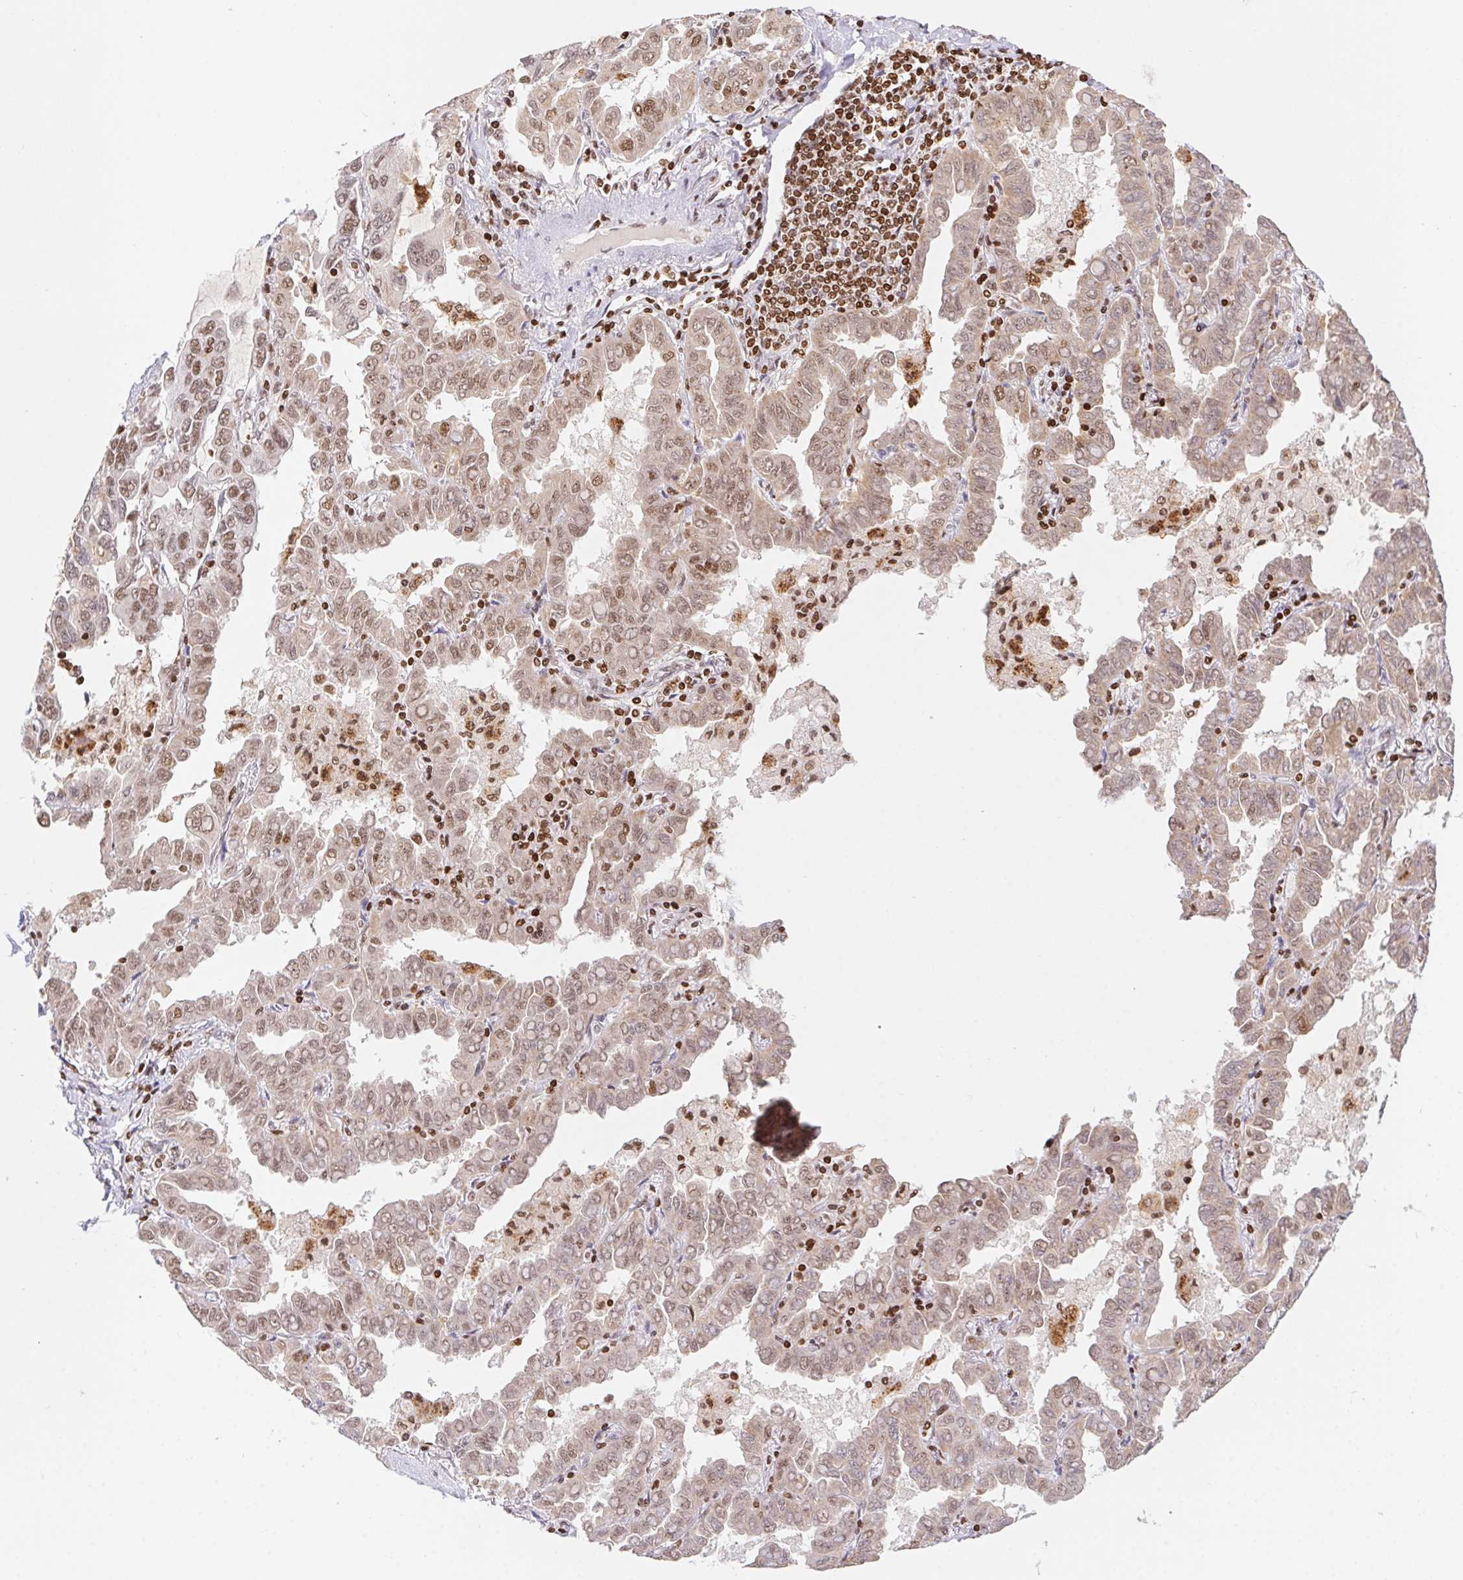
{"staining": {"intensity": "moderate", "quantity": ">75%", "location": "cytoplasmic/membranous,nuclear"}, "tissue": "lung cancer", "cell_type": "Tumor cells", "image_type": "cancer", "snomed": [{"axis": "morphology", "description": "Adenocarcinoma, NOS"}, {"axis": "topography", "description": "Lung"}], "caption": "Immunohistochemistry (IHC) of human adenocarcinoma (lung) exhibits medium levels of moderate cytoplasmic/membranous and nuclear positivity in approximately >75% of tumor cells.", "gene": "POLD3", "patient": {"sex": "male", "age": 64}}